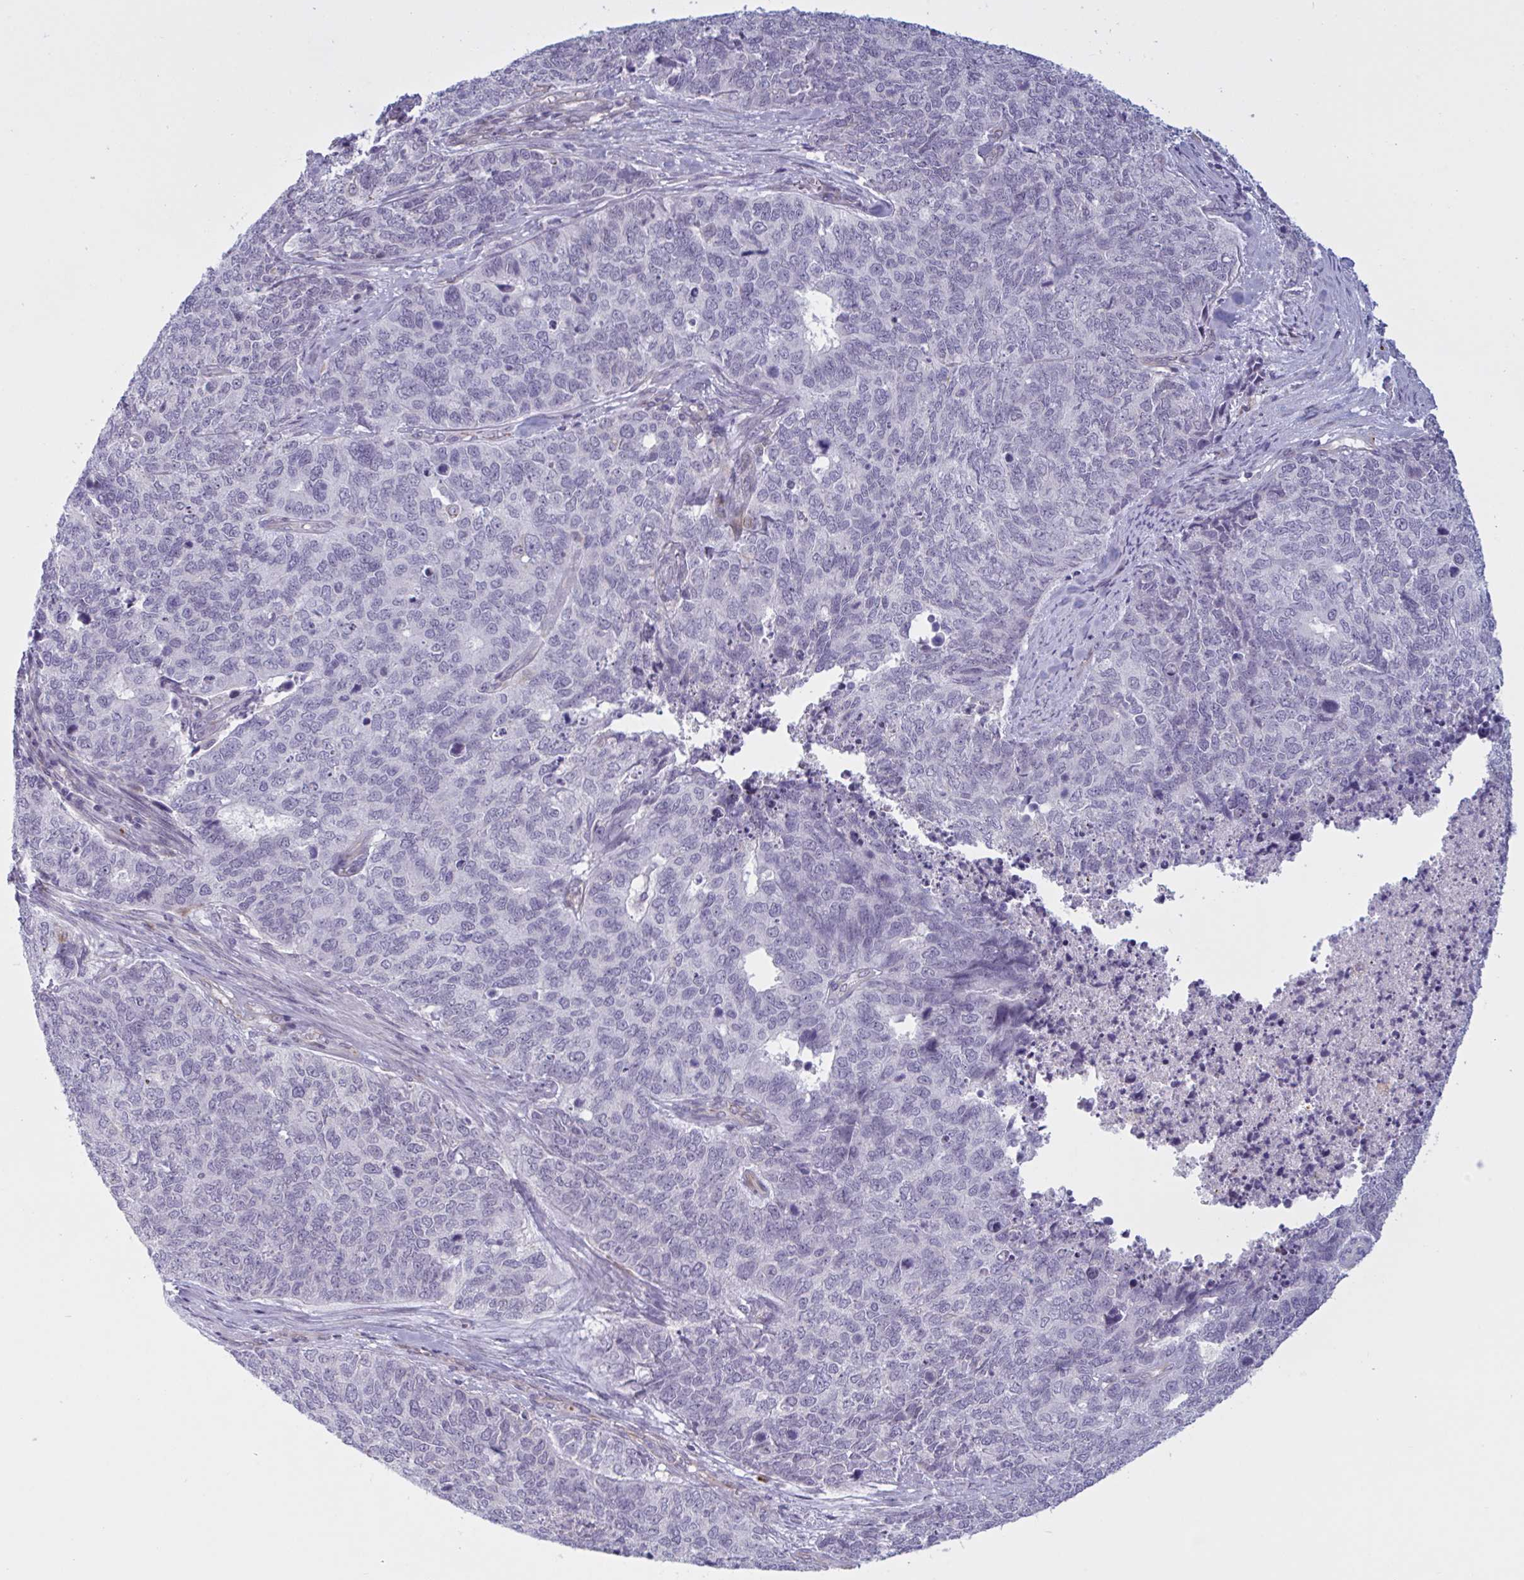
{"staining": {"intensity": "negative", "quantity": "none", "location": "none"}, "tissue": "cervical cancer", "cell_type": "Tumor cells", "image_type": "cancer", "snomed": [{"axis": "morphology", "description": "Adenocarcinoma, NOS"}, {"axis": "topography", "description": "Cervix"}], "caption": "There is no significant positivity in tumor cells of adenocarcinoma (cervical). (DAB (3,3'-diaminobenzidine) IHC with hematoxylin counter stain).", "gene": "OR1L3", "patient": {"sex": "female", "age": 63}}